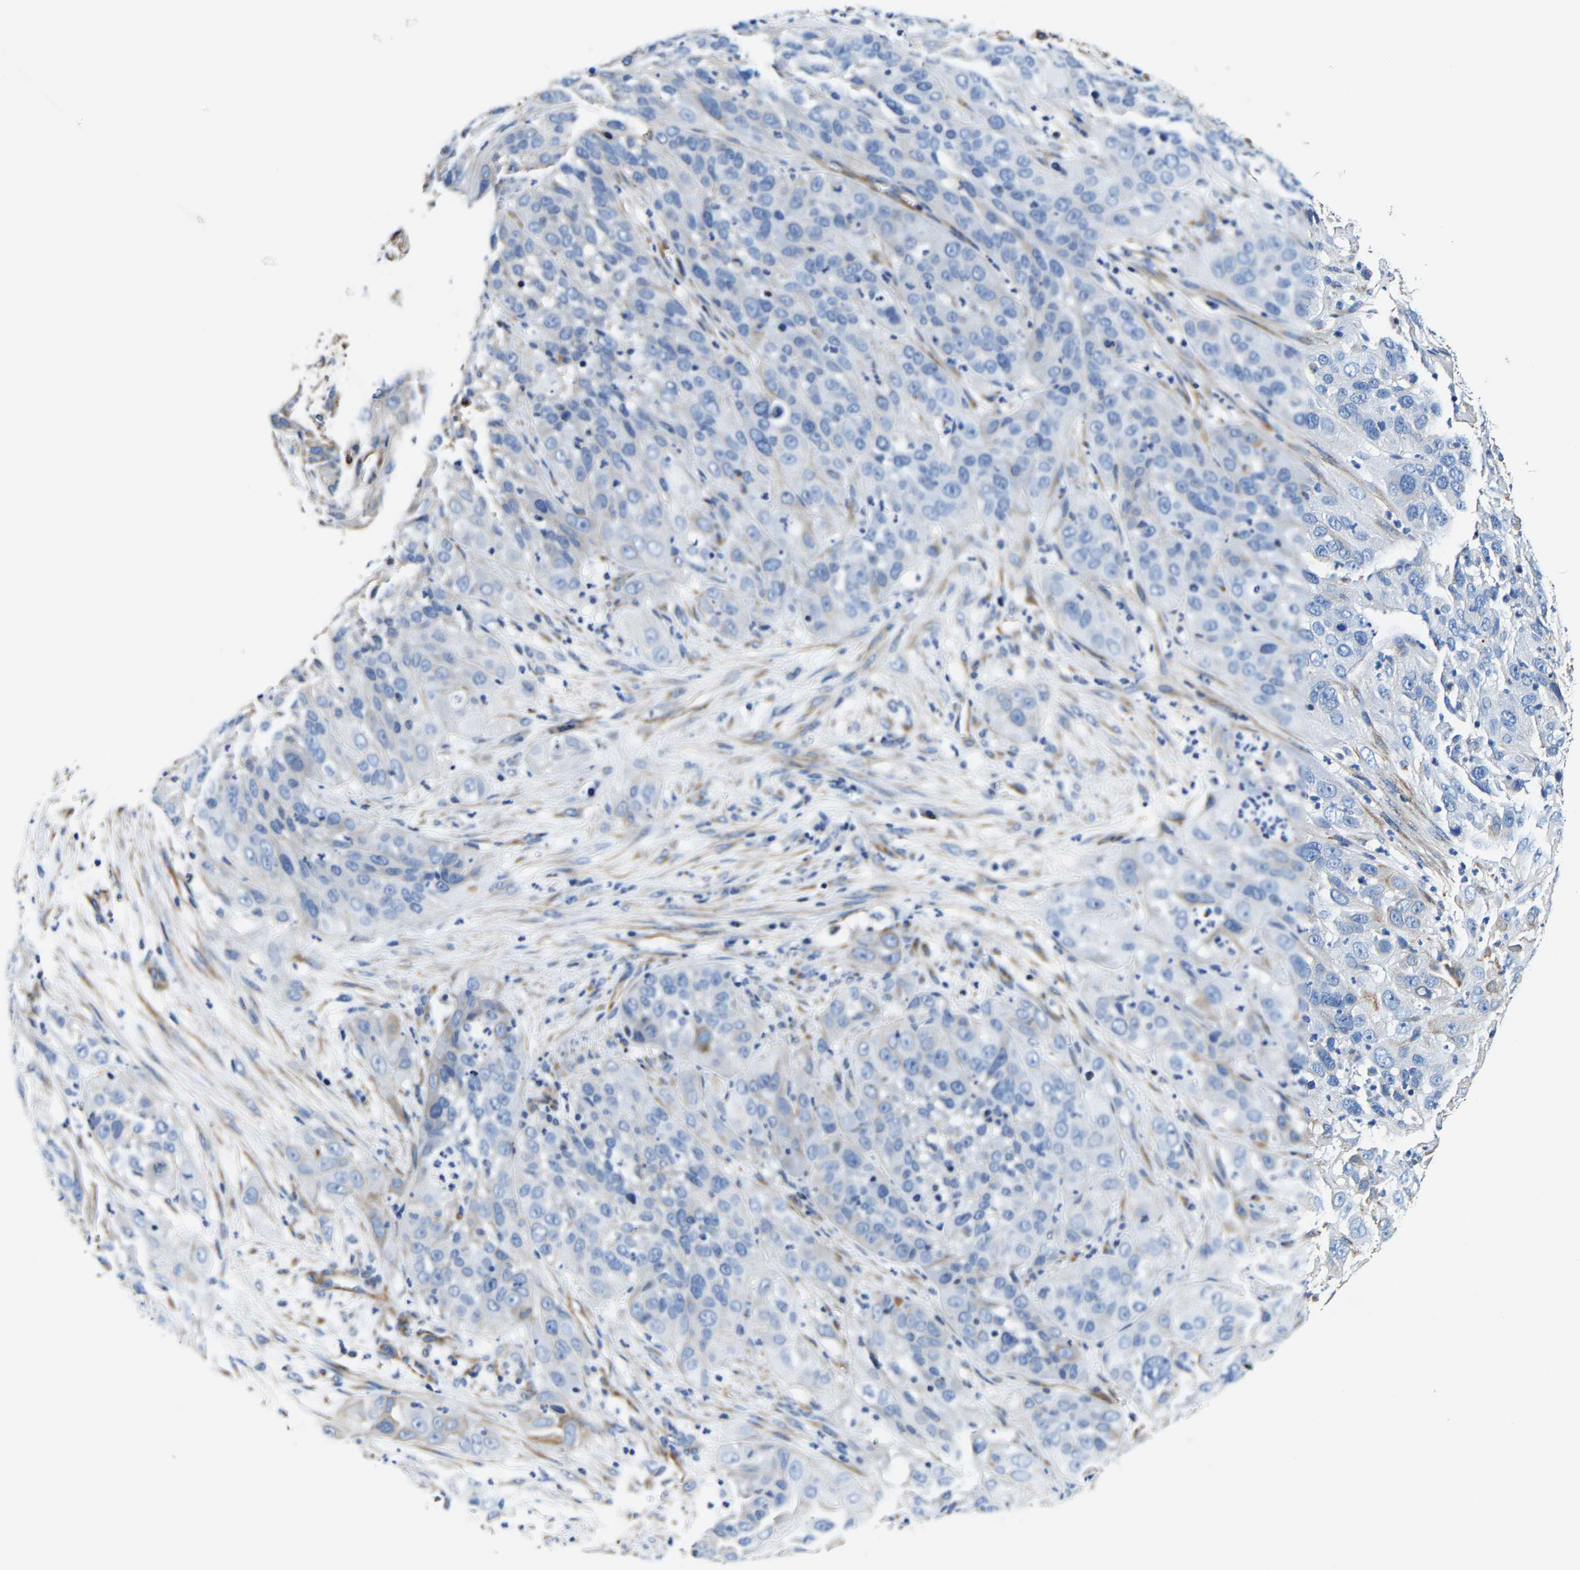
{"staining": {"intensity": "negative", "quantity": "none", "location": "none"}, "tissue": "cervical cancer", "cell_type": "Tumor cells", "image_type": "cancer", "snomed": [{"axis": "morphology", "description": "Squamous cell carcinoma, NOS"}, {"axis": "topography", "description": "Cervix"}], "caption": "IHC image of neoplastic tissue: cervical cancer (squamous cell carcinoma) stained with DAB reveals no significant protein staining in tumor cells.", "gene": "MMEL1", "patient": {"sex": "female", "age": 32}}